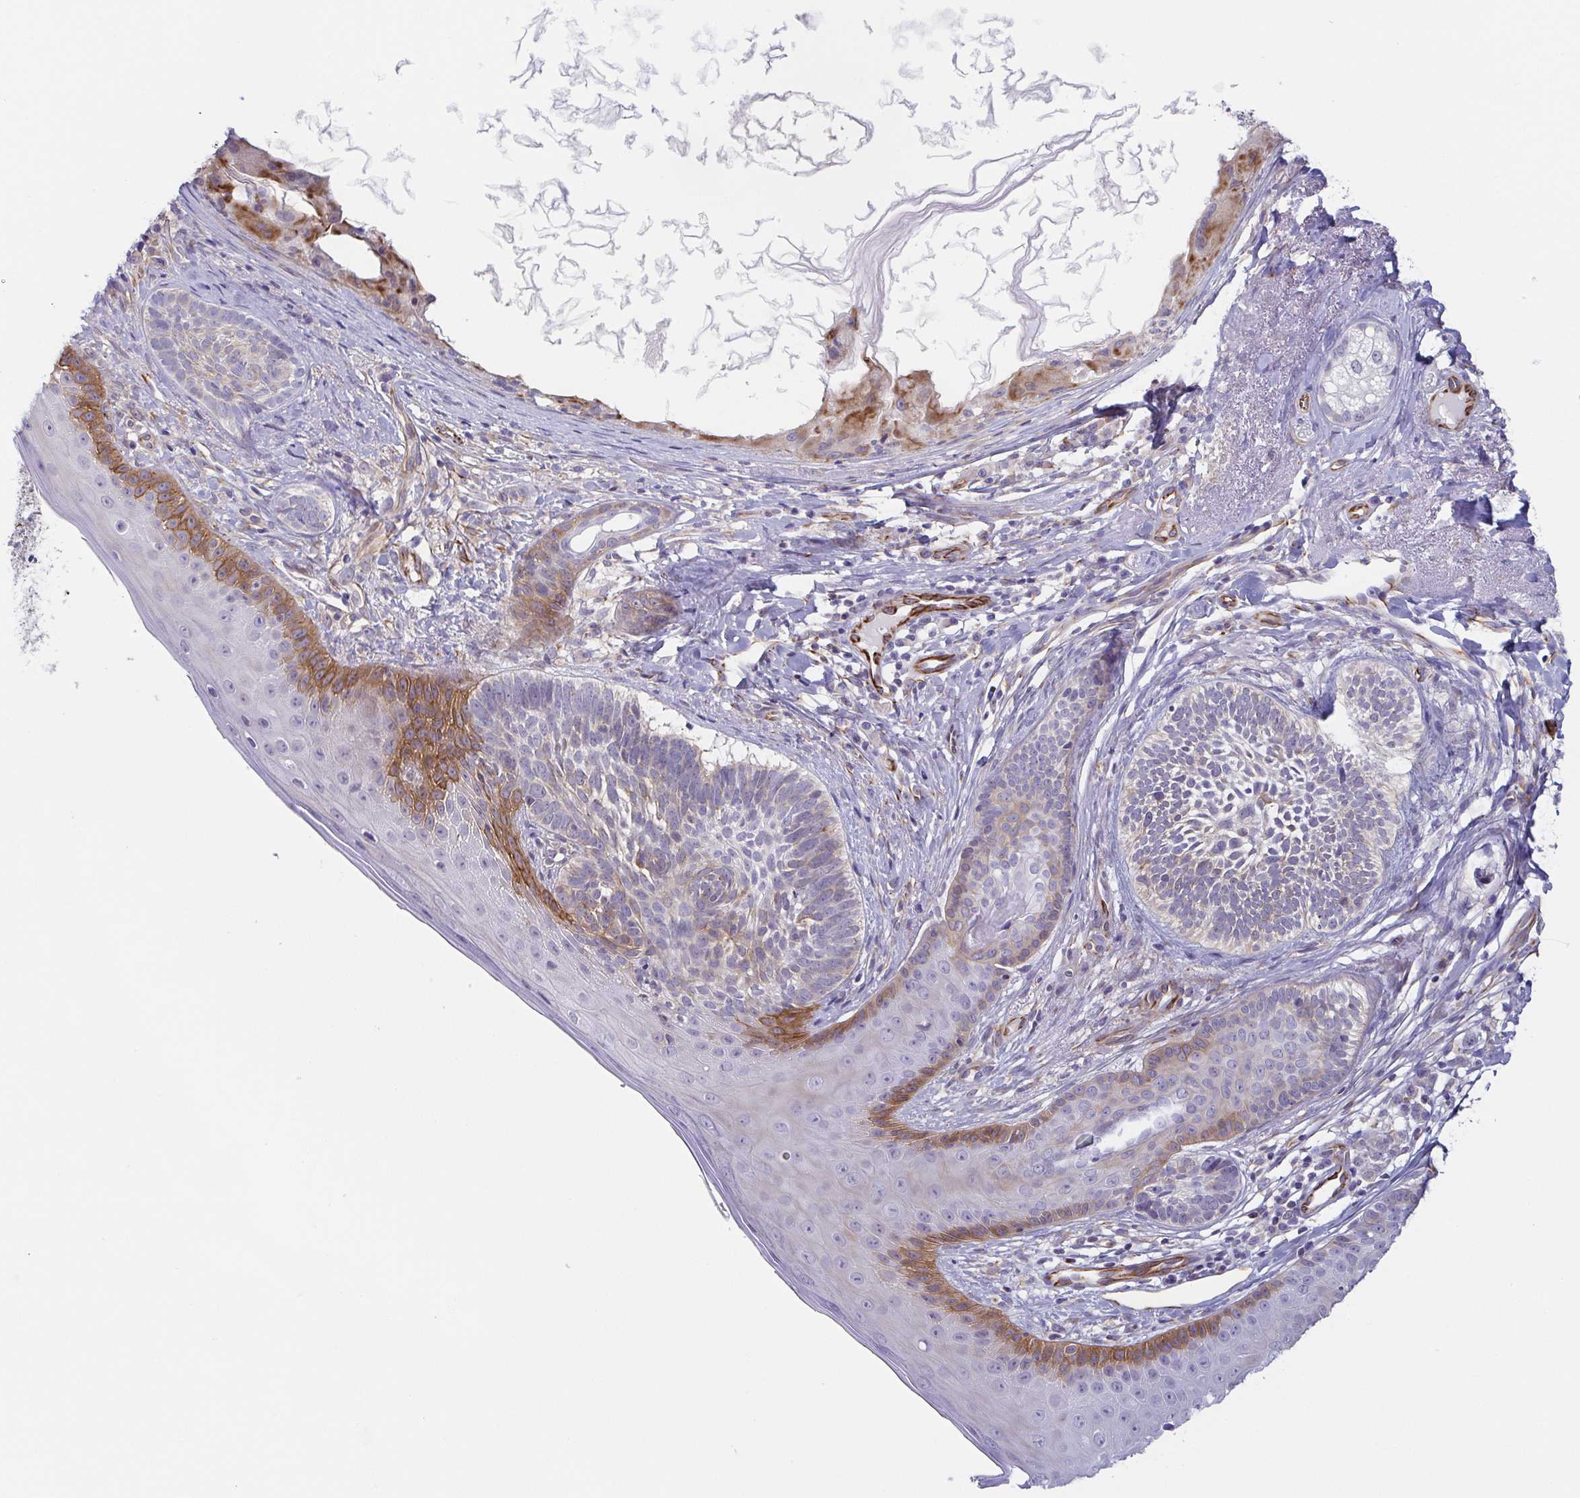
{"staining": {"intensity": "moderate", "quantity": "<25%", "location": "cytoplasmic/membranous"}, "tissue": "skin cancer", "cell_type": "Tumor cells", "image_type": "cancer", "snomed": [{"axis": "morphology", "description": "Basal cell carcinoma"}, {"axis": "topography", "description": "Skin"}], "caption": "Skin cancer (basal cell carcinoma) stained with IHC demonstrates moderate cytoplasmic/membranous staining in about <25% of tumor cells.", "gene": "COL17A1", "patient": {"sex": "female", "age": 74}}